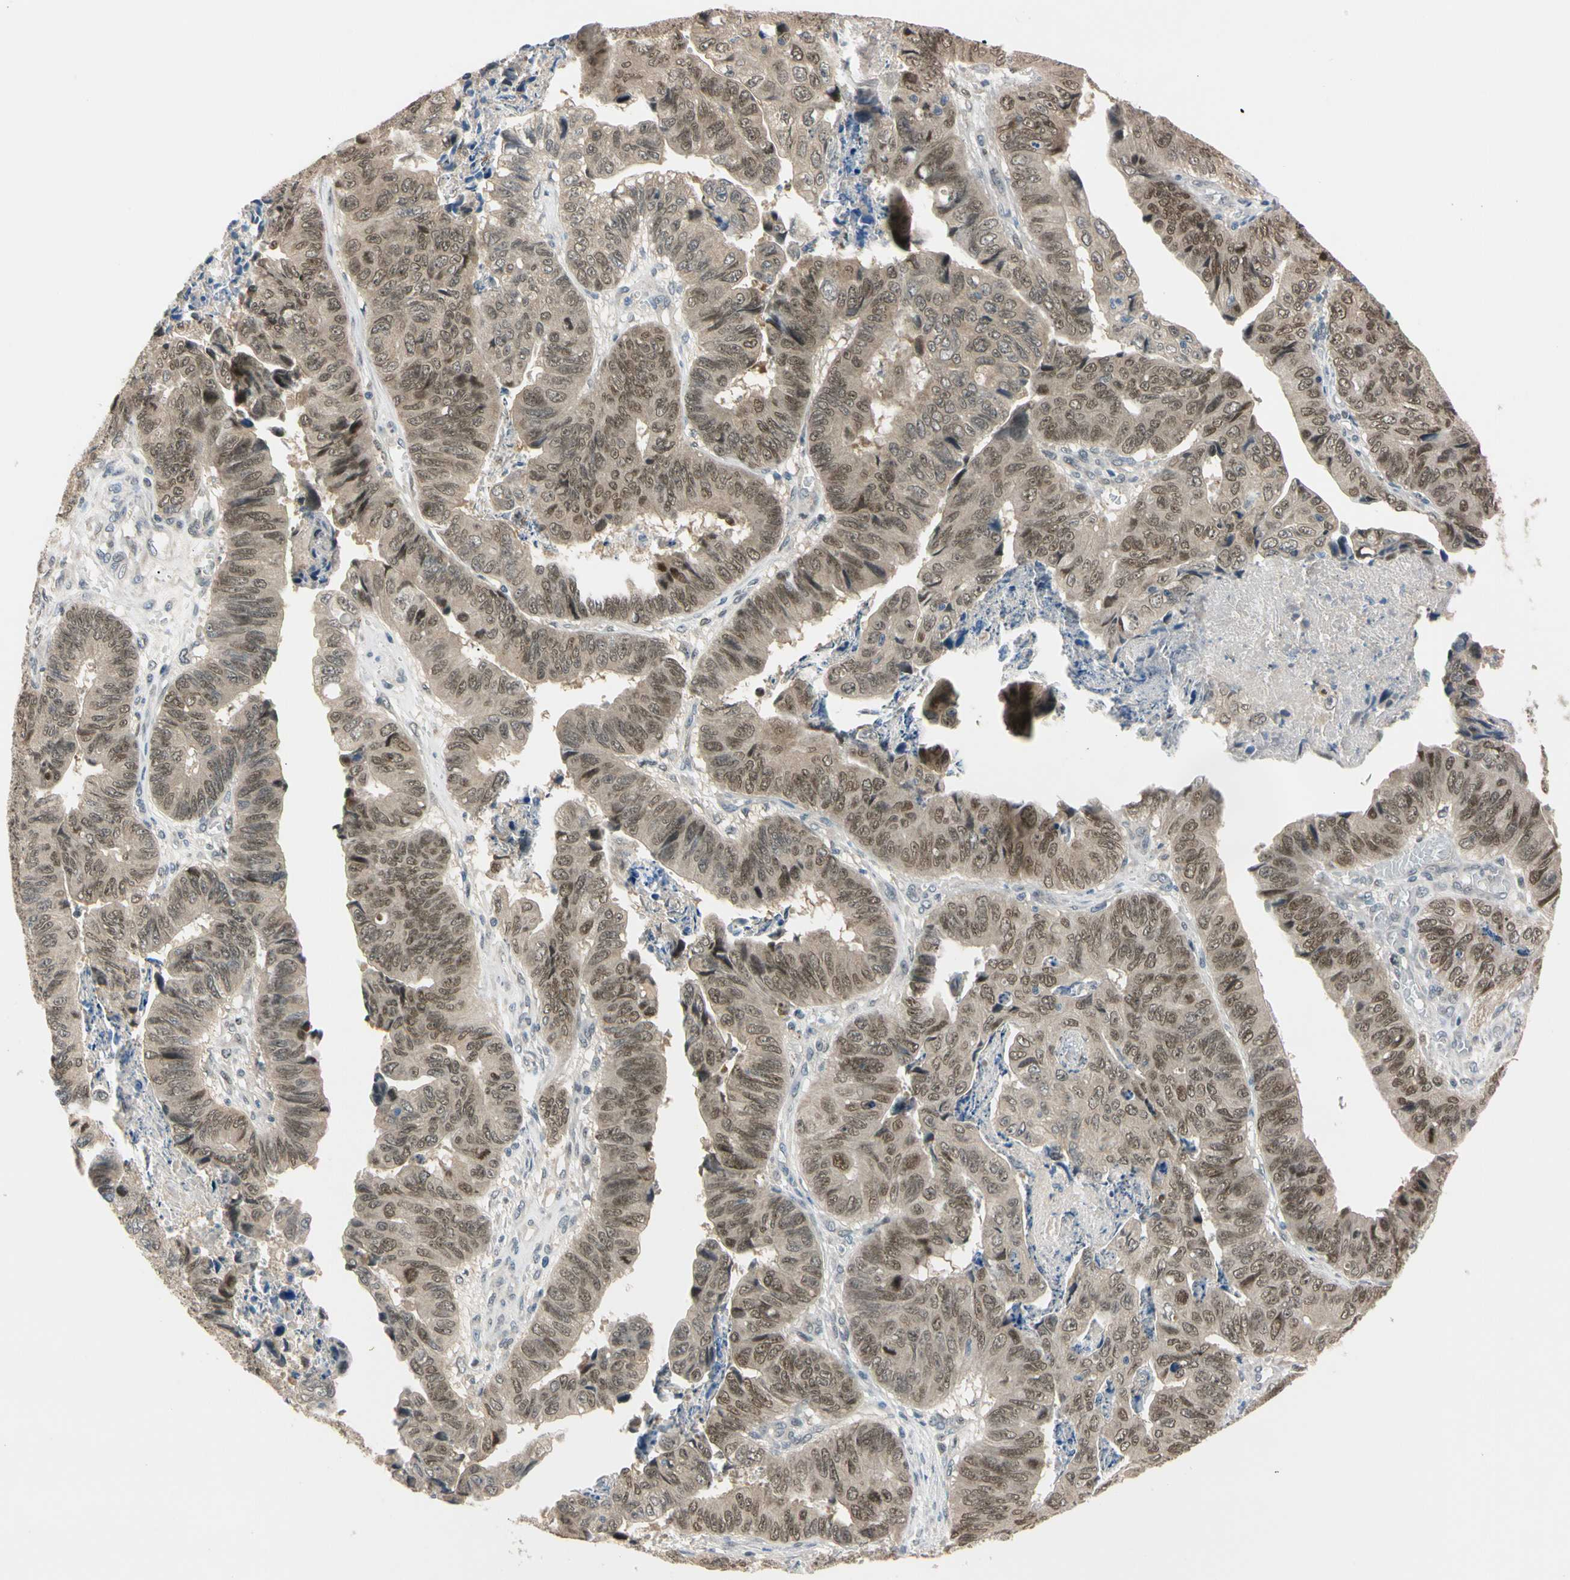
{"staining": {"intensity": "moderate", "quantity": ">75%", "location": "cytoplasmic/membranous,nuclear"}, "tissue": "stomach cancer", "cell_type": "Tumor cells", "image_type": "cancer", "snomed": [{"axis": "morphology", "description": "Adenocarcinoma, NOS"}, {"axis": "topography", "description": "Stomach, lower"}], "caption": "Human adenocarcinoma (stomach) stained with a protein marker displays moderate staining in tumor cells.", "gene": "RIOX2", "patient": {"sex": "male", "age": 77}}